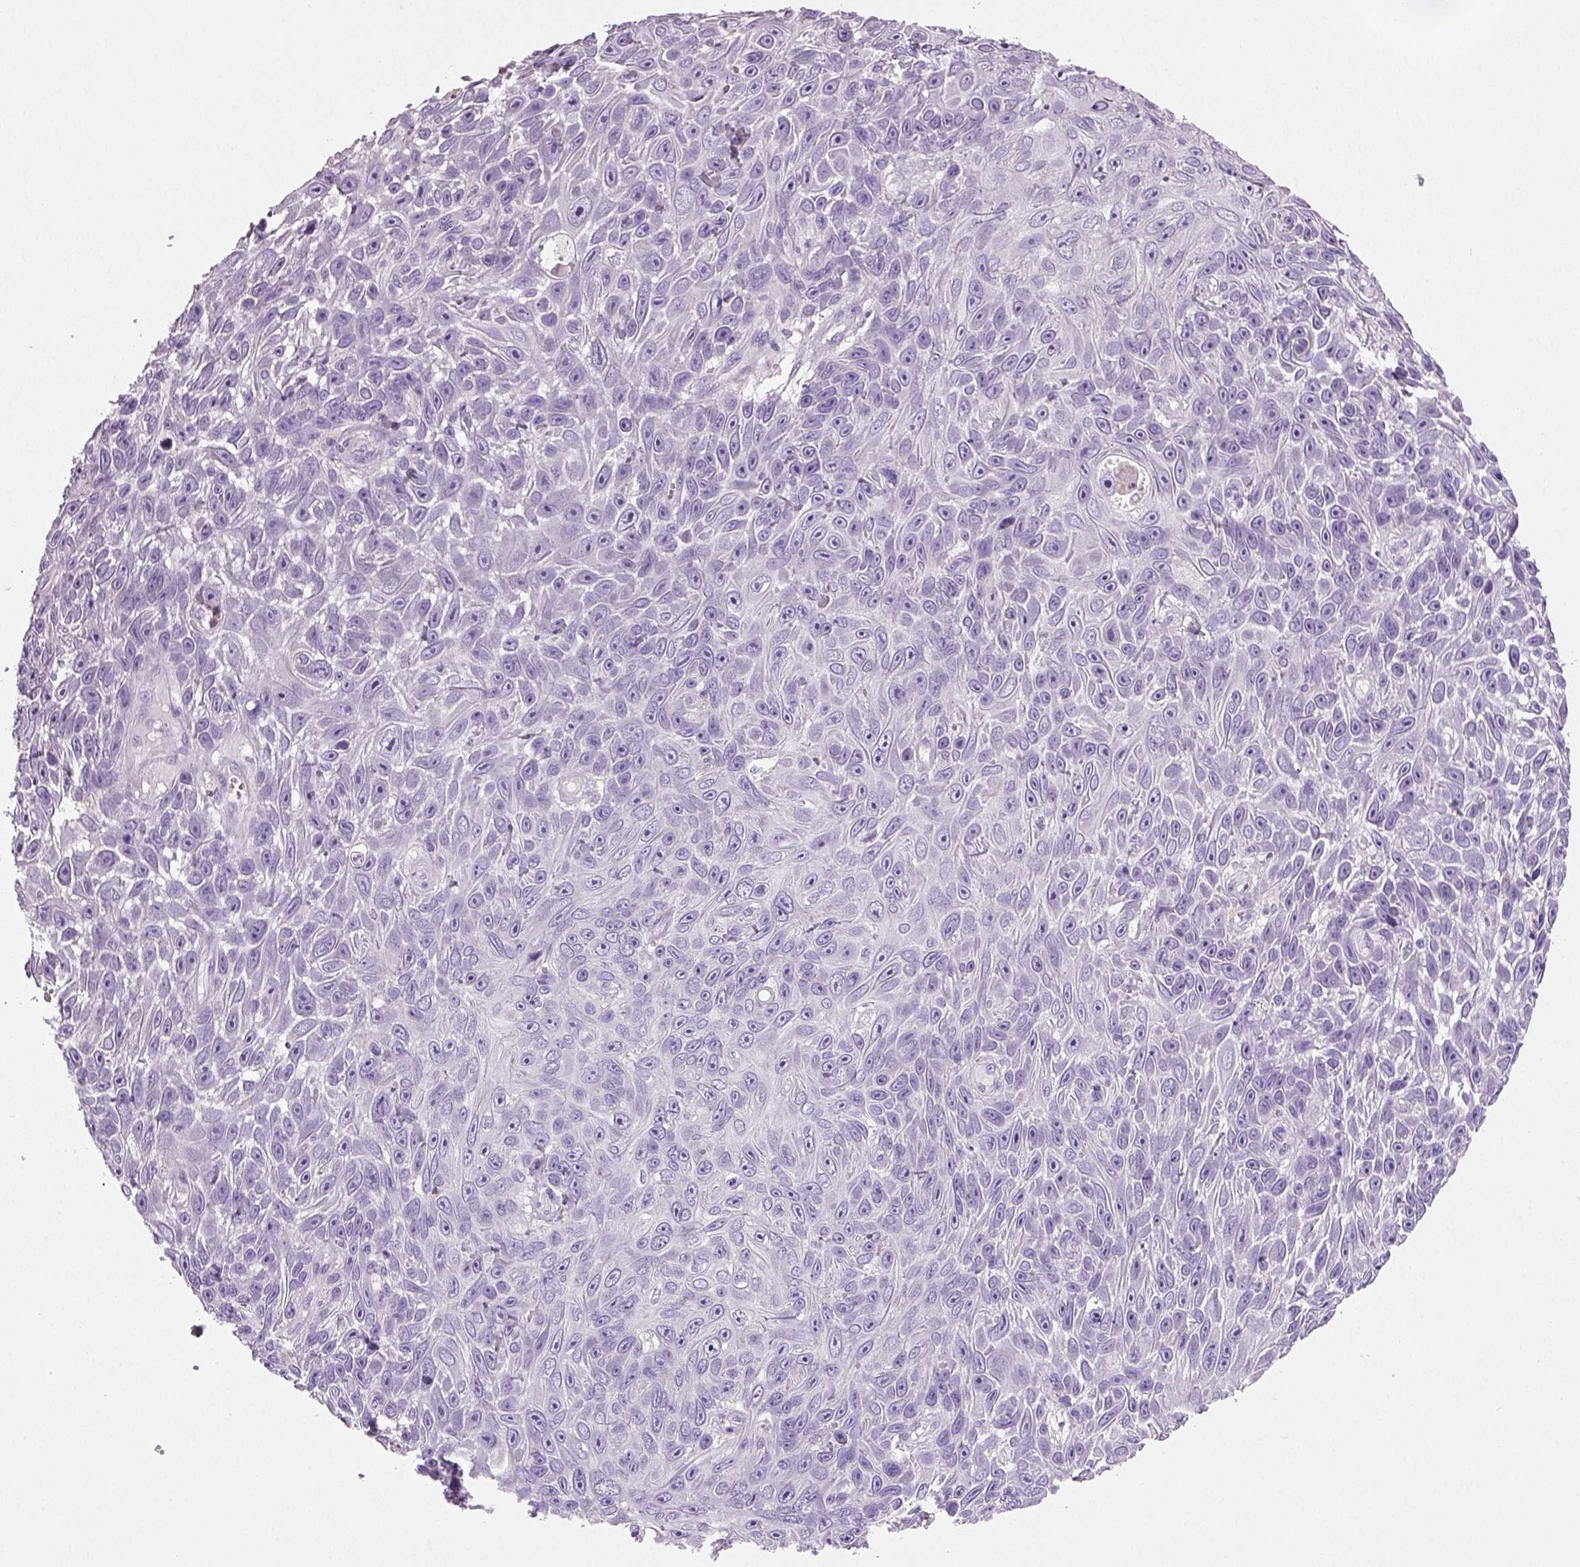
{"staining": {"intensity": "negative", "quantity": "none", "location": "none"}, "tissue": "skin cancer", "cell_type": "Tumor cells", "image_type": "cancer", "snomed": [{"axis": "morphology", "description": "Squamous cell carcinoma, NOS"}, {"axis": "topography", "description": "Skin"}], "caption": "Tumor cells are negative for protein expression in human skin cancer. (Stains: DAB (3,3'-diaminobenzidine) IHC with hematoxylin counter stain, Microscopy: brightfield microscopy at high magnification).", "gene": "NECAB2", "patient": {"sex": "male", "age": 82}}